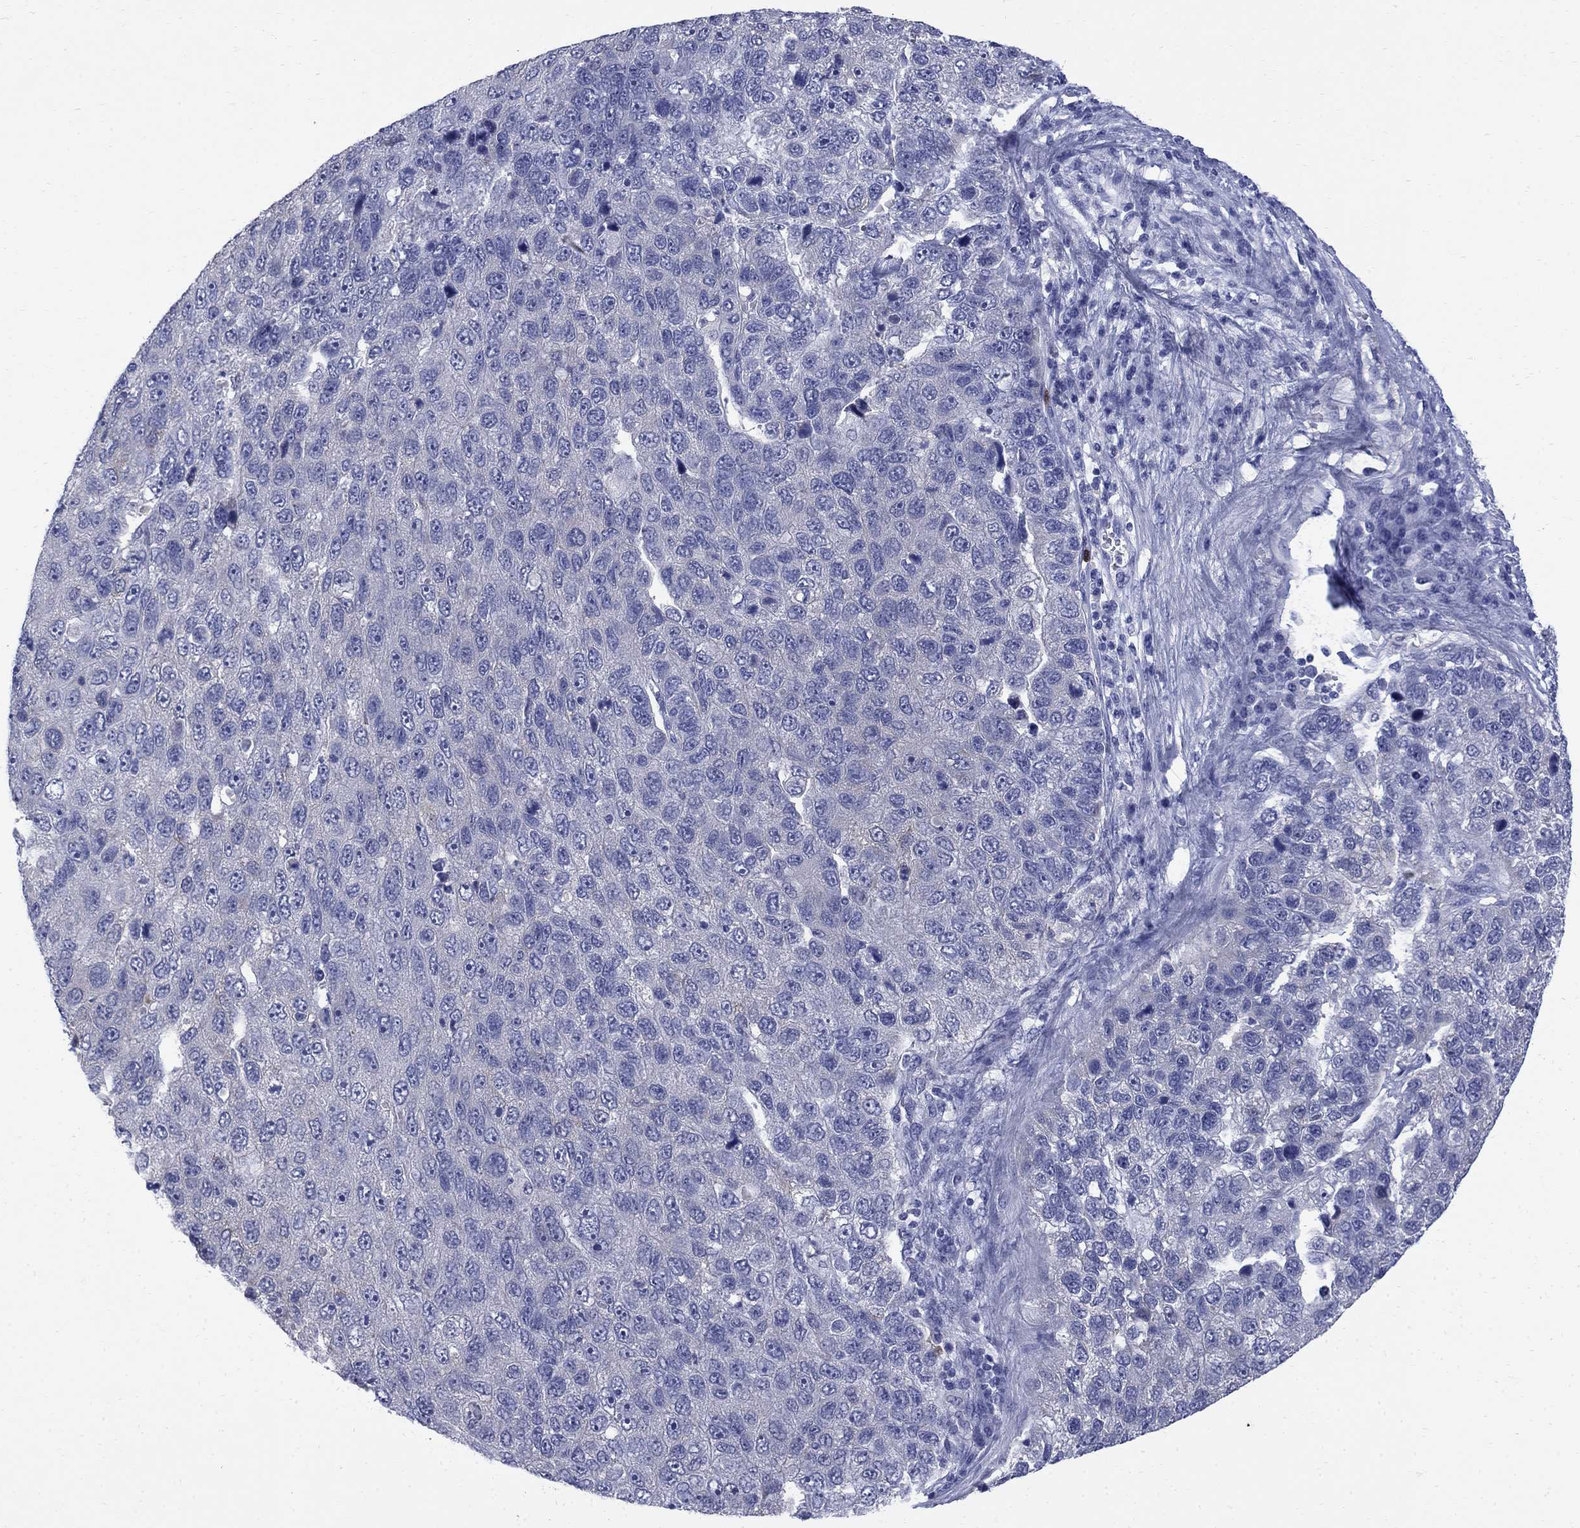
{"staining": {"intensity": "negative", "quantity": "none", "location": "none"}, "tissue": "pancreatic cancer", "cell_type": "Tumor cells", "image_type": "cancer", "snomed": [{"axis": "morphology", "description": "Adenocarcinoma, NOS"}, {"axis": "topography", "description": "Pancreas"}], "caption": "Pancreatic cancer was stained to show a protein in brown. There is no significant staining in tumor cells. (Stains: DAB (3,3'-diaminobenzidine) IHC with hematoxylin counter stain, Microscopy: brightfield microscopy at high magnification).", "gene": "SERPINB2", "patient": {"sex": "female", "age": 61}}